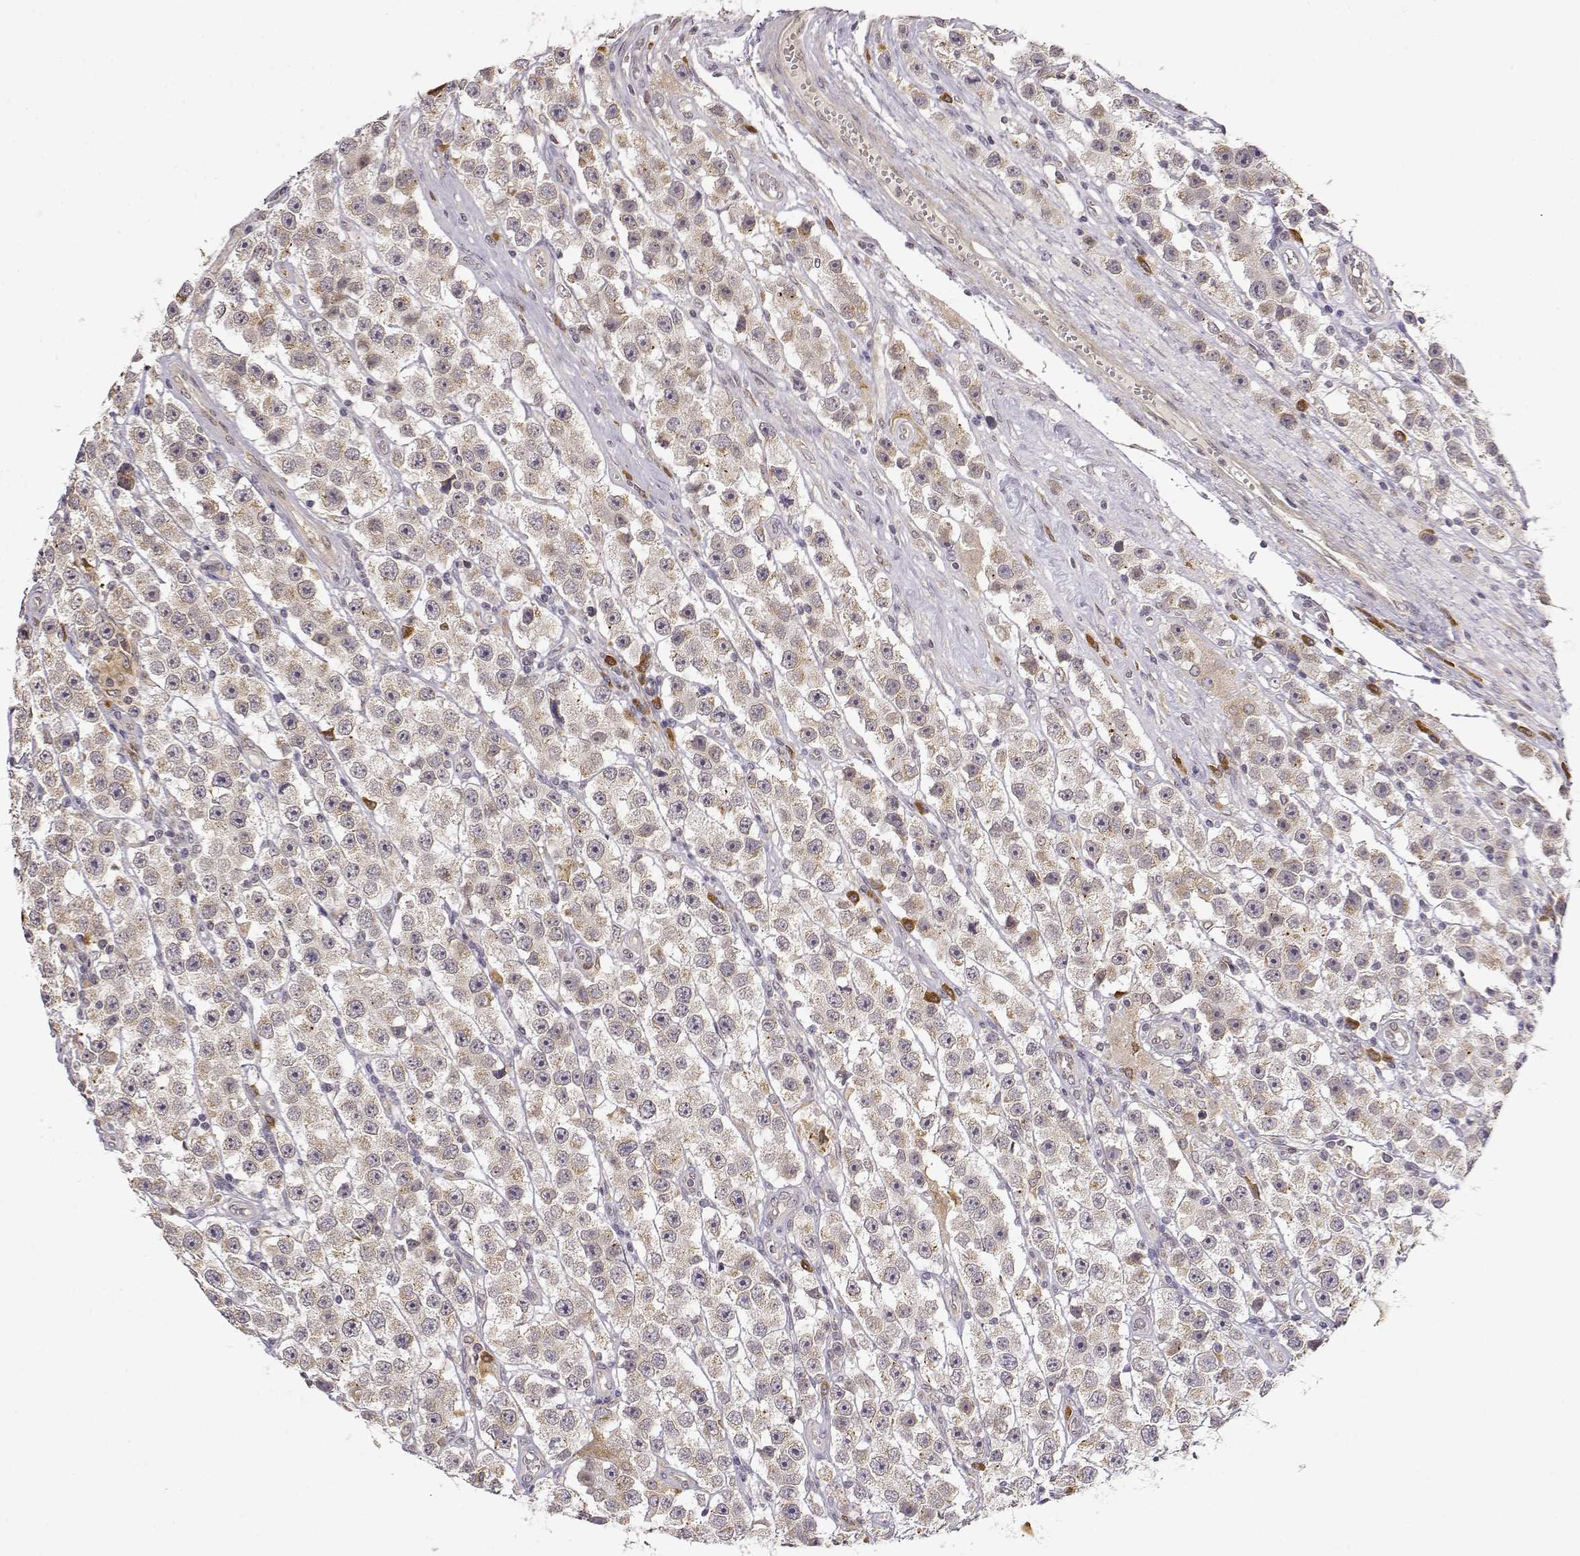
{"staining": {"intensity": "weak", "quantity": ">75%", "location": "cytoplasmic/membranous"}, "tissue": "testis cancer", "cell_type": "Tumor cells", "image_type": "cancer", "snomed": [{"axis": "morphology", "description": "Seminoma, NOS"}, {"axis": "topography", "description": "Testis"}], "caption": "This is an image of immunohistochemistry staining of testis cancer (seminoma), which shows weak staining in the cytoplasmic/membranous of tumor cells.", "gene": "ERGIC2", "patient": {"sex": "male", "age": 45}}